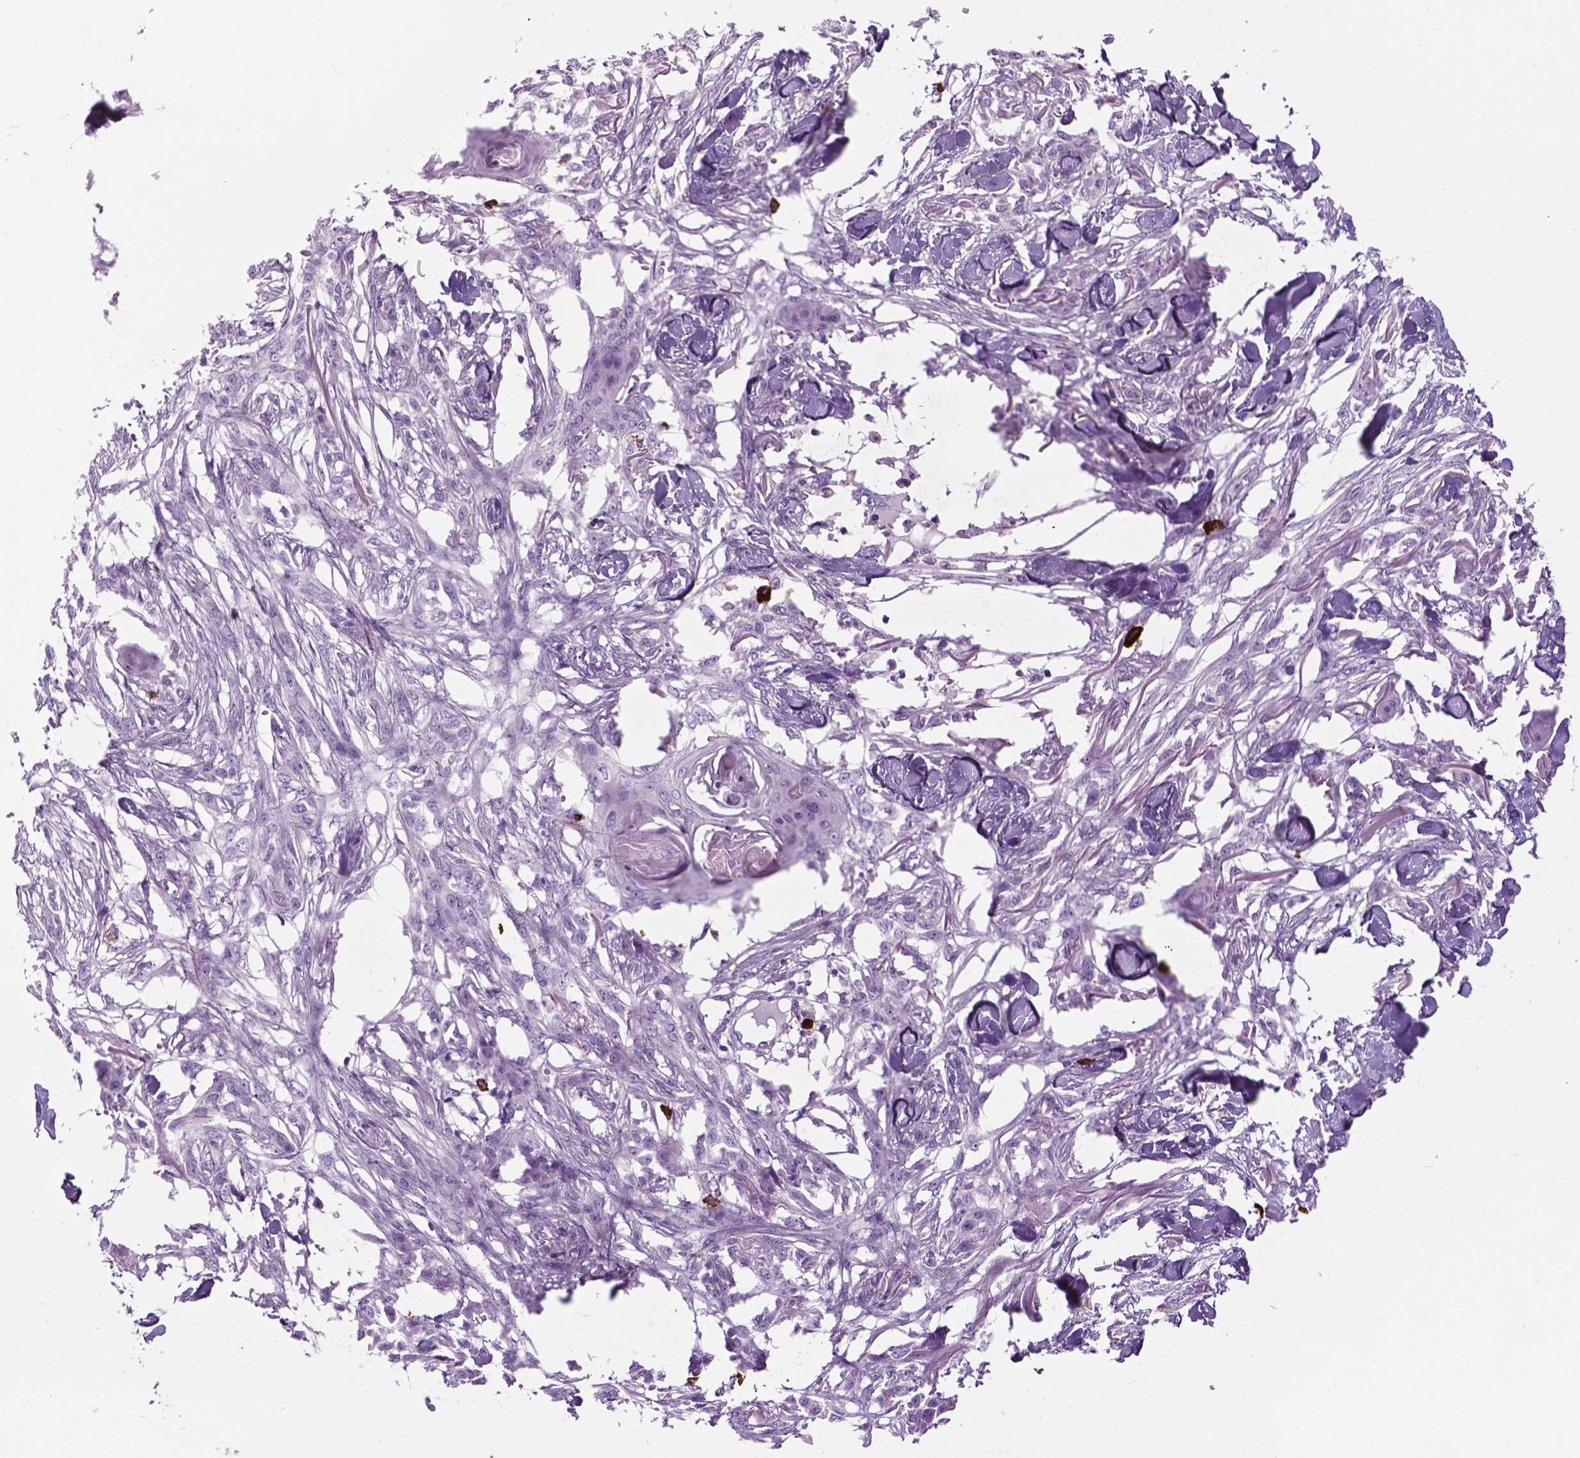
{"staining": {"intensity": "negative", "quantity": "none", "location": "none"}, "tissue": "skin cancer", "cell_type": "Tumor cells", "image_type": "cancer", "snomed": [{"axis": "morphology", "description": "Squamous cell carcinoma, NOS"}, {"axis": "topography", "description": "Skin"}], "caption": "DAB (3,3'-diaminobenzidine) immunohistochemical staining of skin cancer displays no significant staining in tumor cells.", "gene": "SPECC1L", "patient": {"sex": "female", "age": 59}}